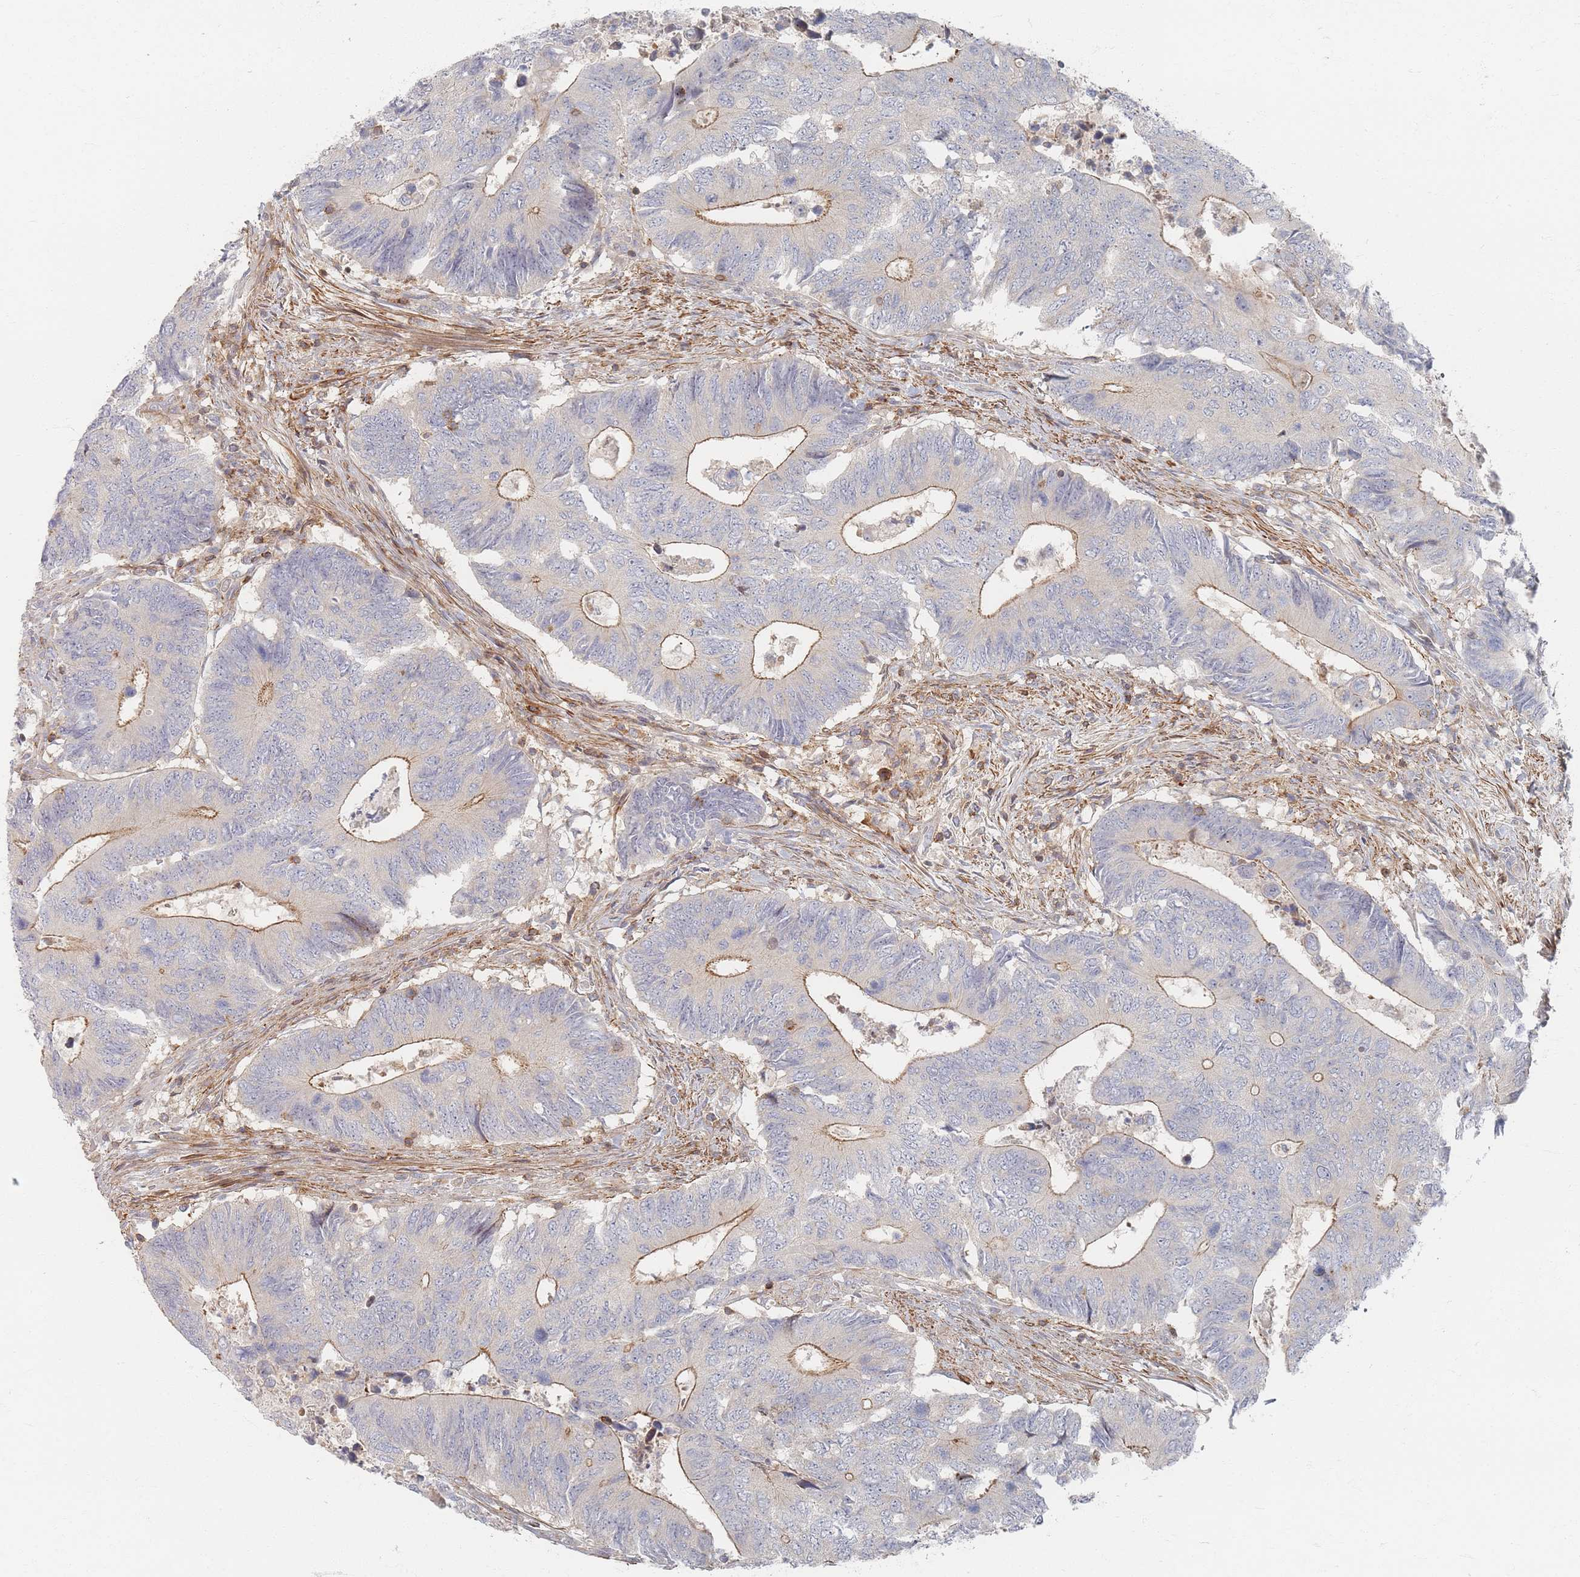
{"staining": {"intensity": "moderate", "quantity": ">75%", "location": "cytoplasmic/membranous"}, "tissue": "colorectal cancer", "cell_type": "Tumor cells", "image_type": "cancer", "snomed": [{"axis": "morphology", "description": "Adenocarcinoma, NOS"}, {"axis": "topography", "description": "Colon"}], "caption": "This is a histology image of immunohistochemistry (IHC) staining of colorectal cancer (adenocarcinoma), which shows moderate positivity in the cytoplasmic/membranous of tumor cells.", "gene": "ZNF852", "patient": {"sex": "male", "age": 87}}